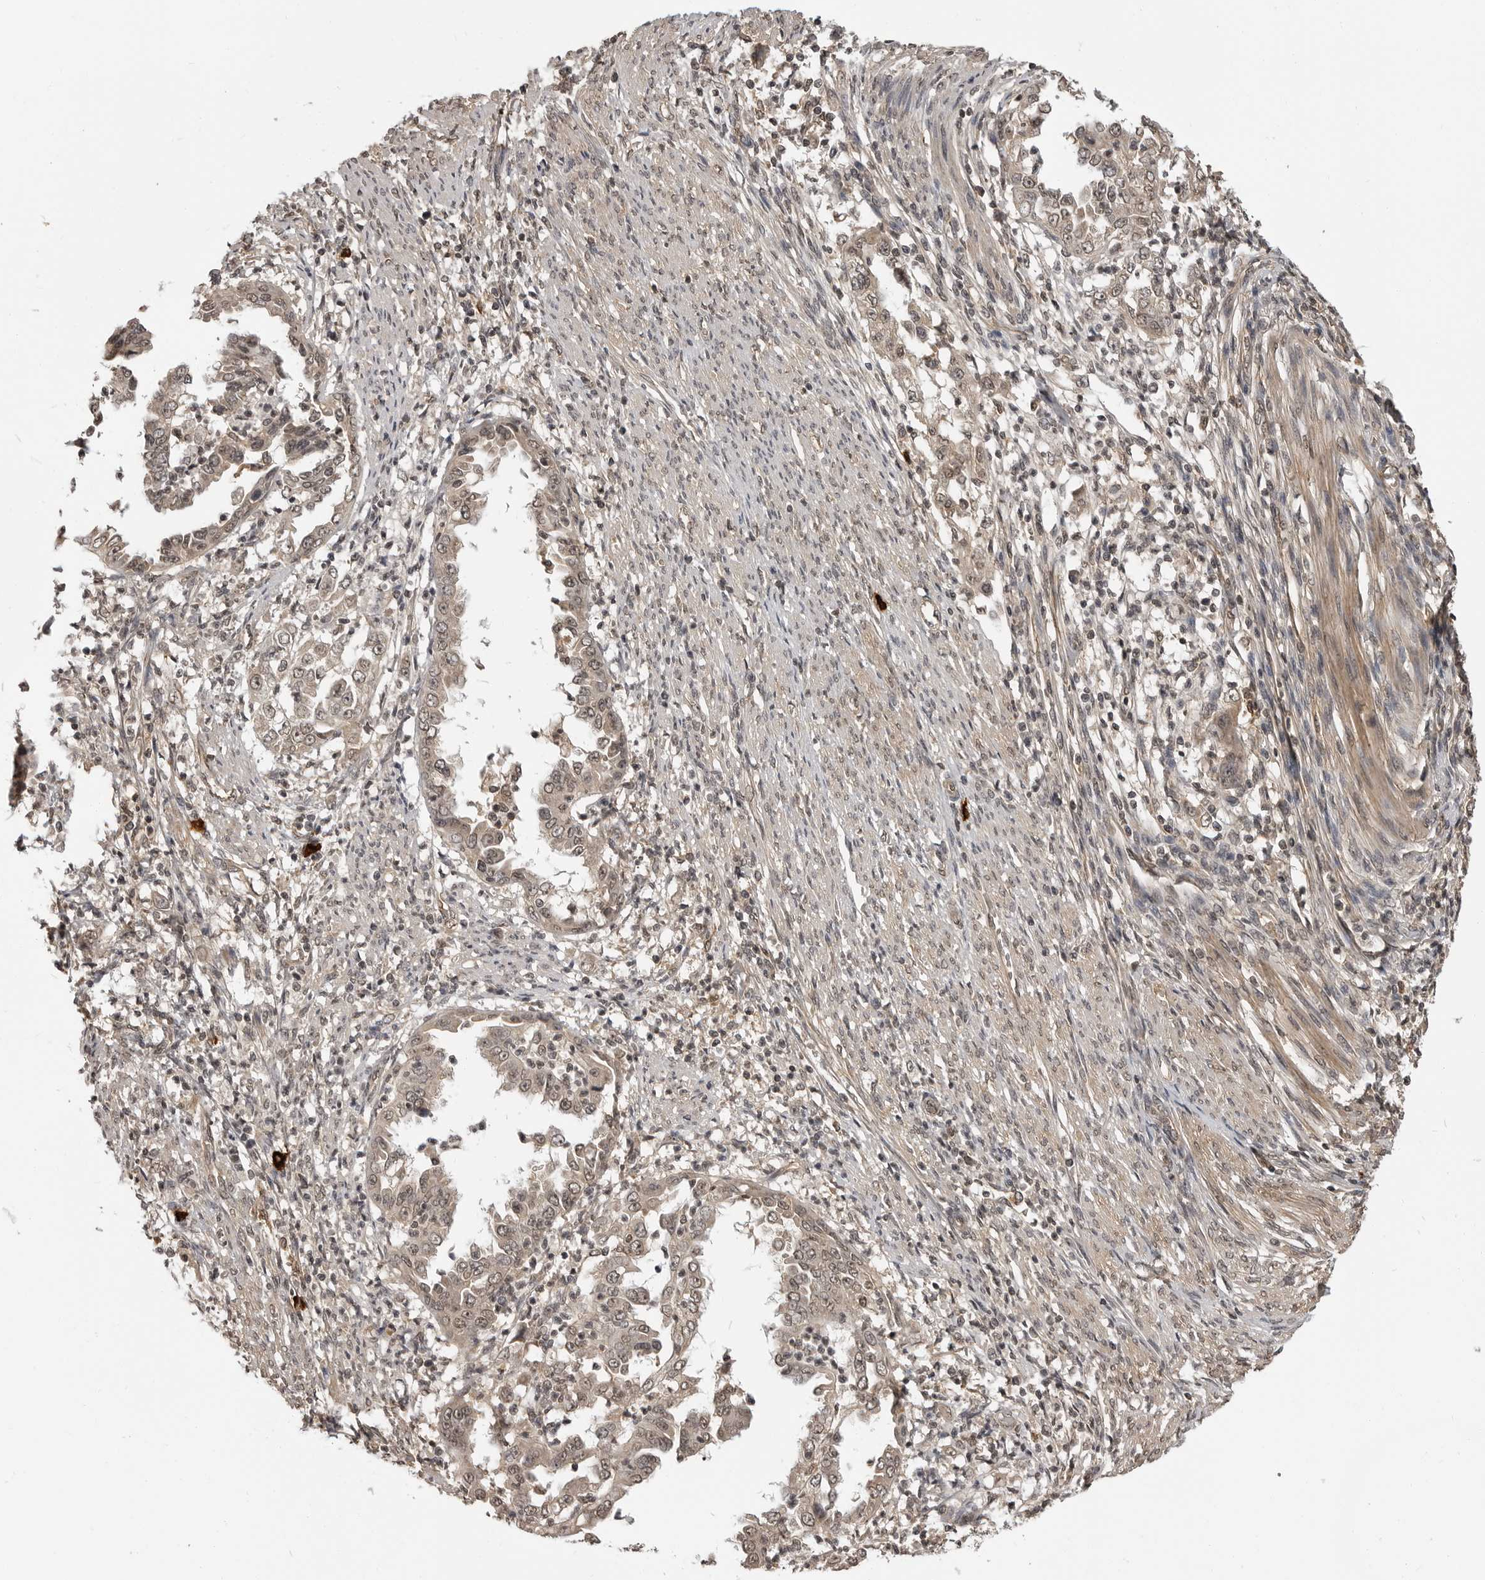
{"staining": {"intensity": "weak", "quantity": "25%-75%", "location": "cytoplasmic/membranous,nuclear"}, "tissue": "endometrial cancer", "cell_type": "Tumor cells", "image_type": "cancer", "snomed": [{"axis": "morphology", "description": "Adenocarcinoma, NOS"}, {"axis": "topography", "description": "Endometrium"}], "caption": "Tumor cells demonstrate low levels of weak cytoplasmic/membranous and nuclear expression in approximately 25%-75% of cells in endometrial cancer. The protein is shown in brown color, while the nuclei are stained blue.", "gene": "IL24", "patient": {"sex": "female", "age": 85}}